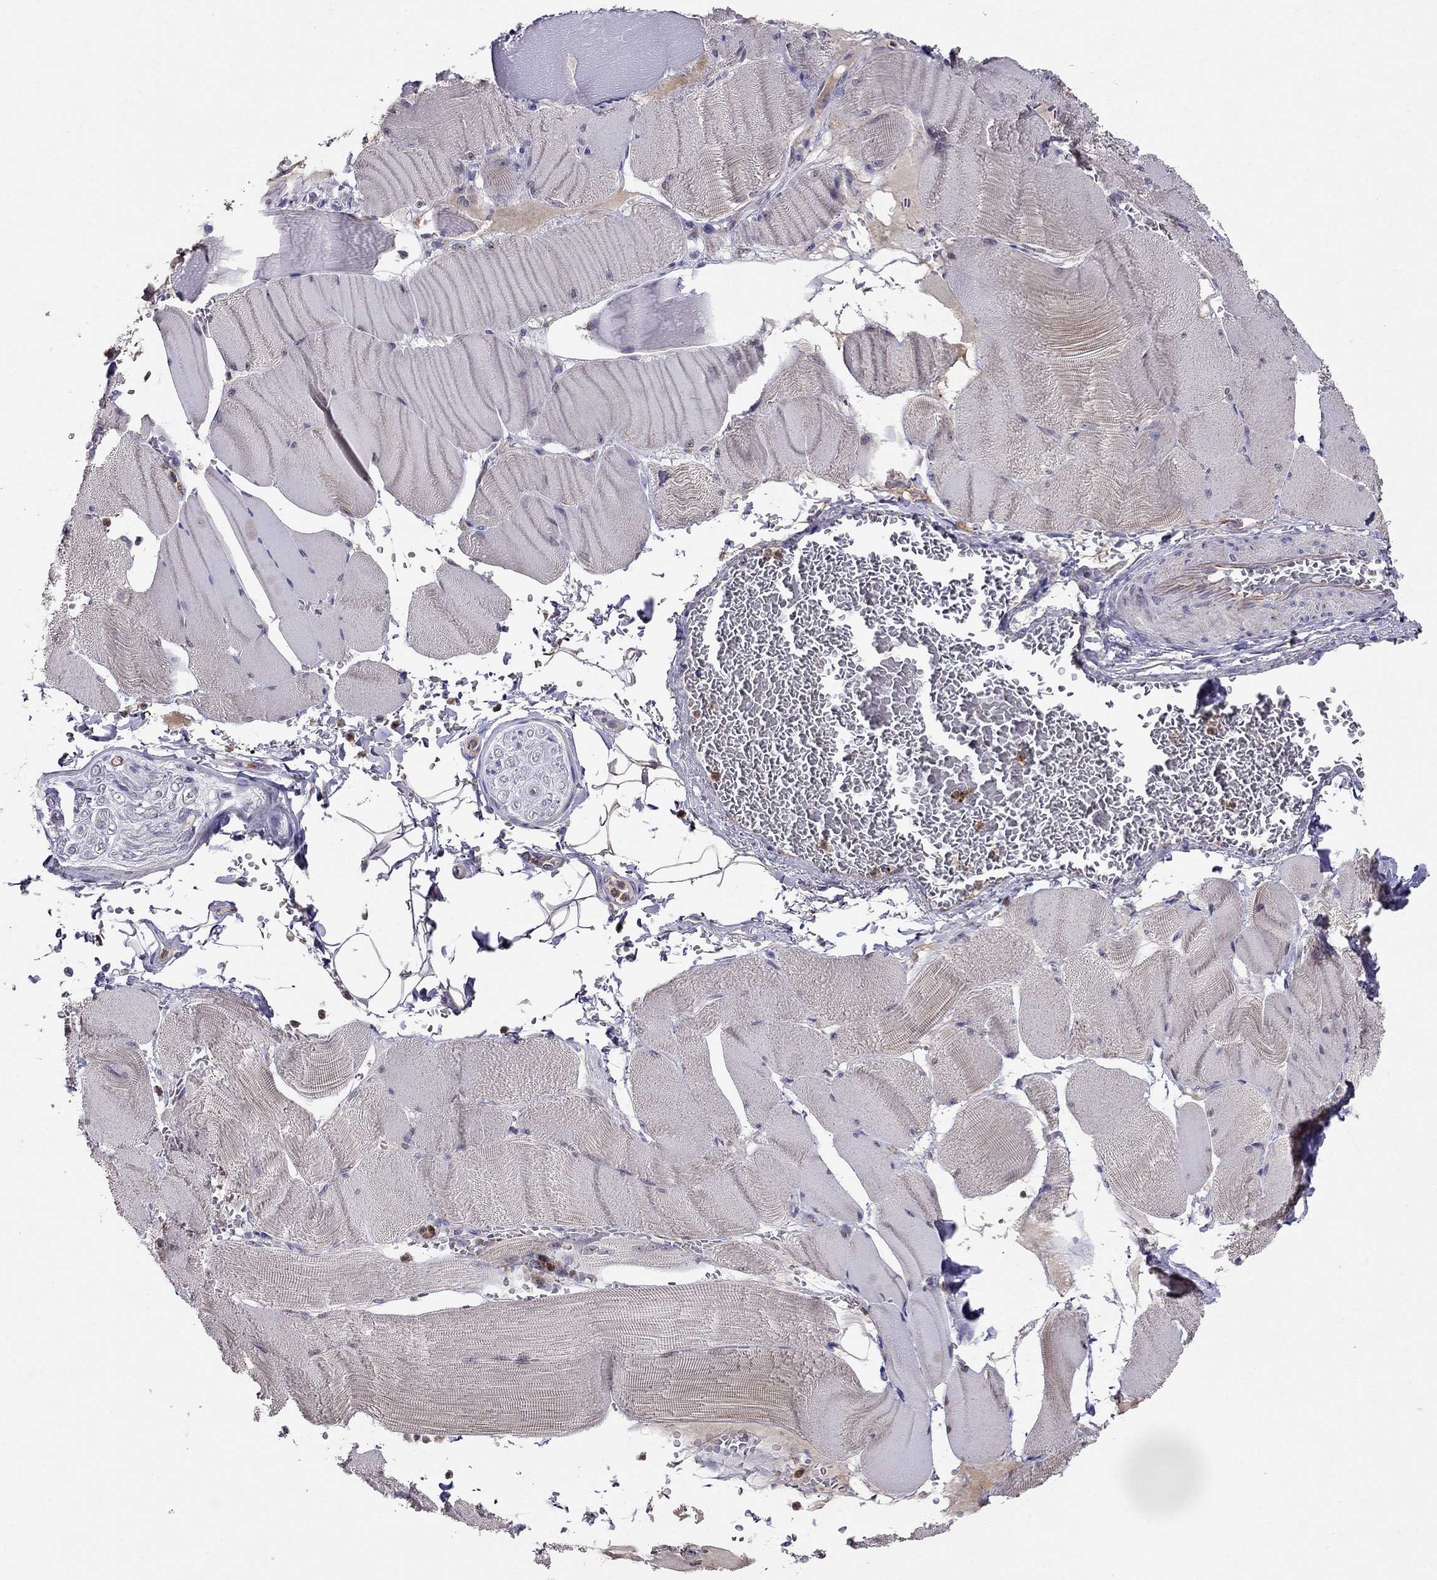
{"staining": {"intensity": "negative", "quantity": "none", "location": "none"}, "tissue": "skeletal muscle", "cell_type": "Myocytes", "image_type": "normal", "snomed": [{"axis": "morphology", "description": "Normal tissue, NOS"}, {"axis": "topography", "description": "Skeletal muscle"}], "caption": "A high-resolution image shows IHC staining of unremarkable skeletal muscle, which reveals no significant positivity in myocytes. (Immunohistochemistry (ihc), brightfield microscopy, high magnification).", "gene": "SPINT4", "patient": {"sex": "male", "age": 56}}